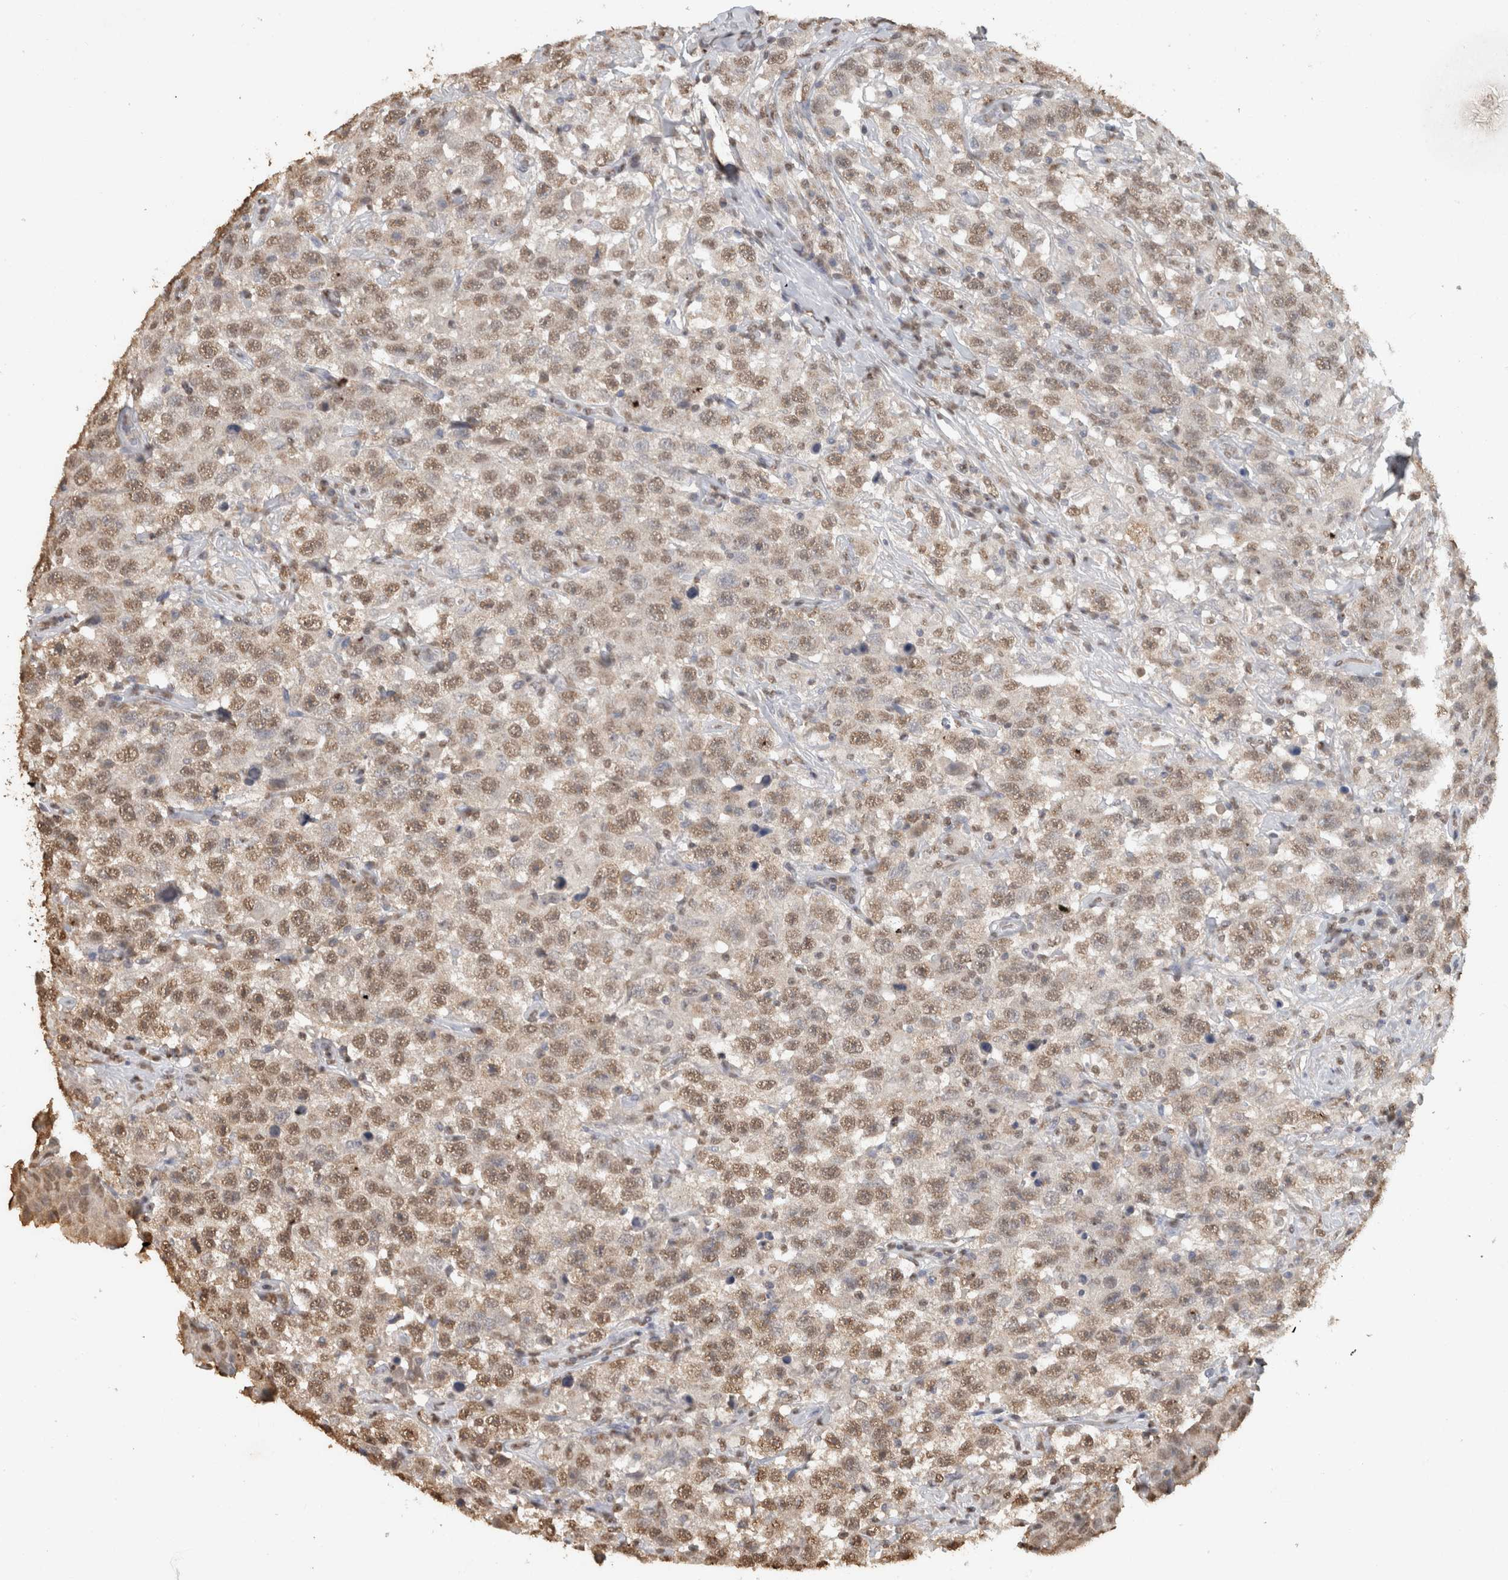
{"staining": {"intensity": "moderate", "quantity": ">75%", "location": "nuclear"}, "tissue": "testis cancer", "cell_type": "Tumor cells", "image_type": "cancer", "snomed": [{"axis": "morphology", "description": "Seminoma, NOS"}, {"axis": "topography", "description": "Testis"}], "caption": "Protein staining of testis cancer tissue demonstrates moderate nuclear staining in approximately >75% of tumor cells.", "gene": "HAND2", "patient": {"sex": "male", "age": 41}}